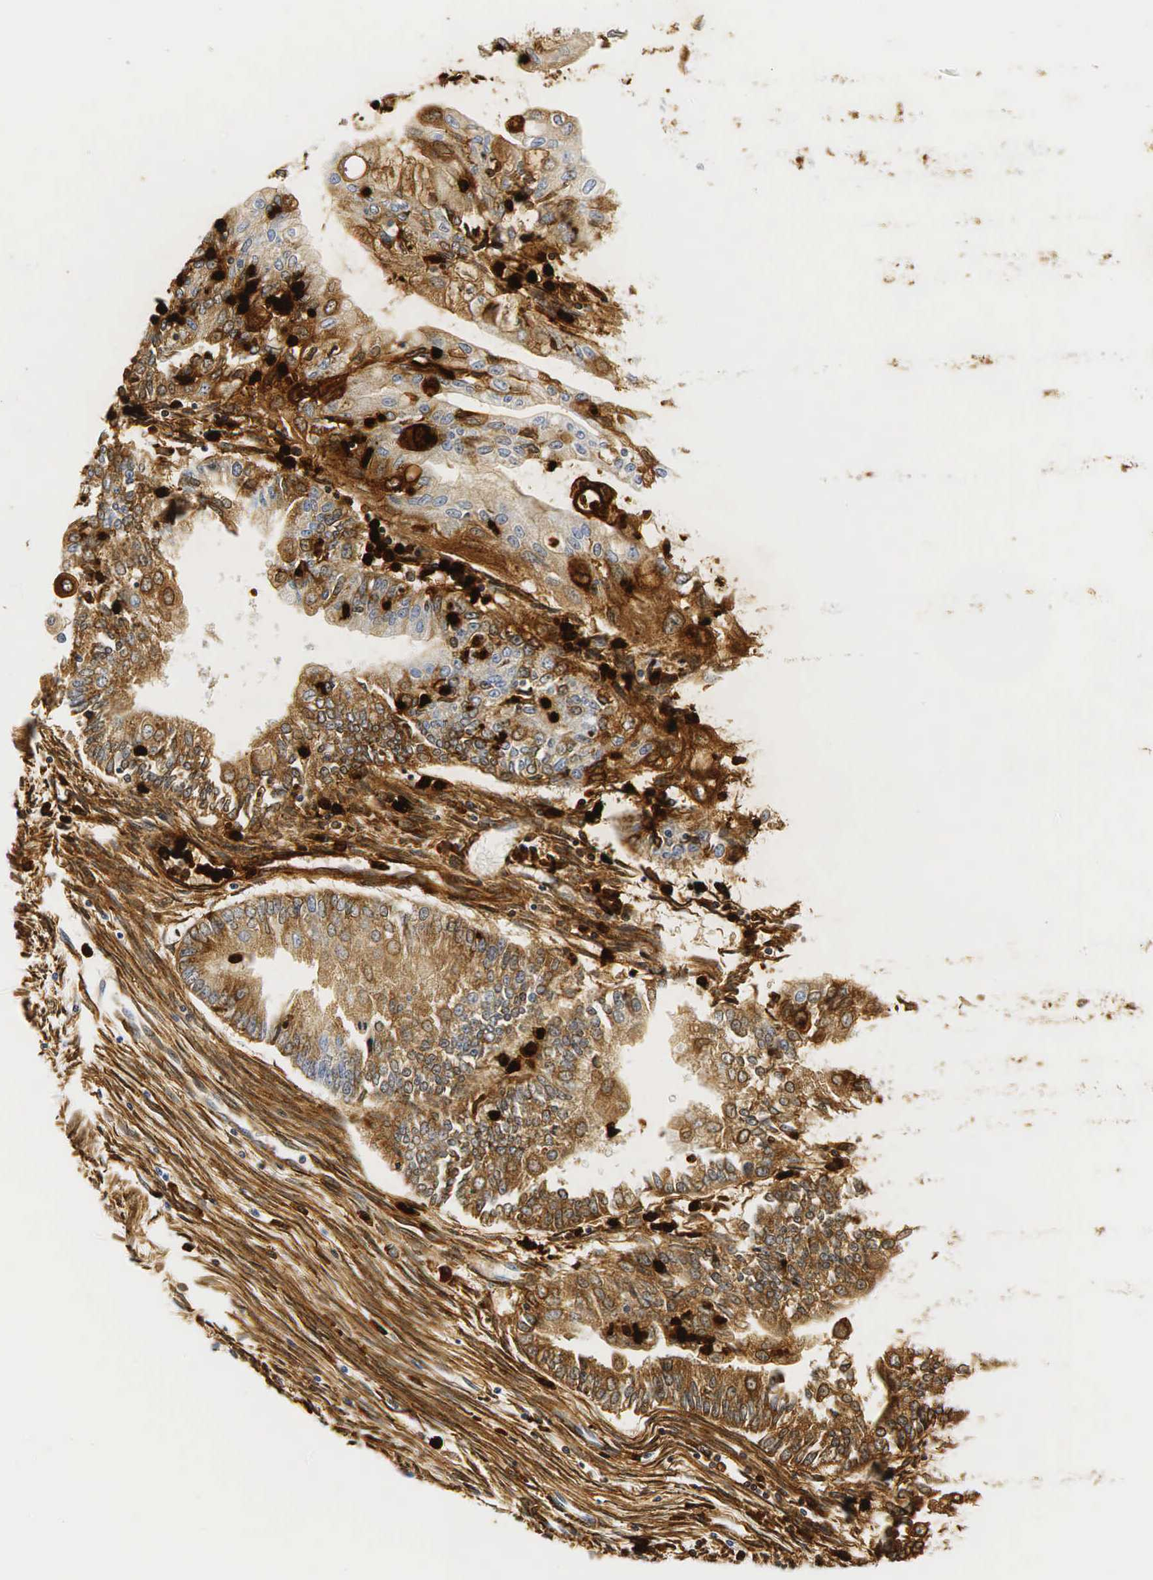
{"staining": {"intensity": "strong", "quantity": ">75%", "location": "cytoplasmic/membranous,nuclear"}, "tissue": "endometrial cancer", "cell_type": "Tumor cells", "image_type": "cancer", "snomed": [{"axis": "morphology", "description": "Adenocarcinoma, NOS"}, {"axis": "topography", "description": "Endometrium"}], "caption": "About >75% of tumor cells in human endometrial cancer show strong cytoplasmic/membranous and nuclear protein positivity as visualized by brown immunohistochemical staining.", "gene": "LYZ", "patient": {"sex": "female", "age": 75}}